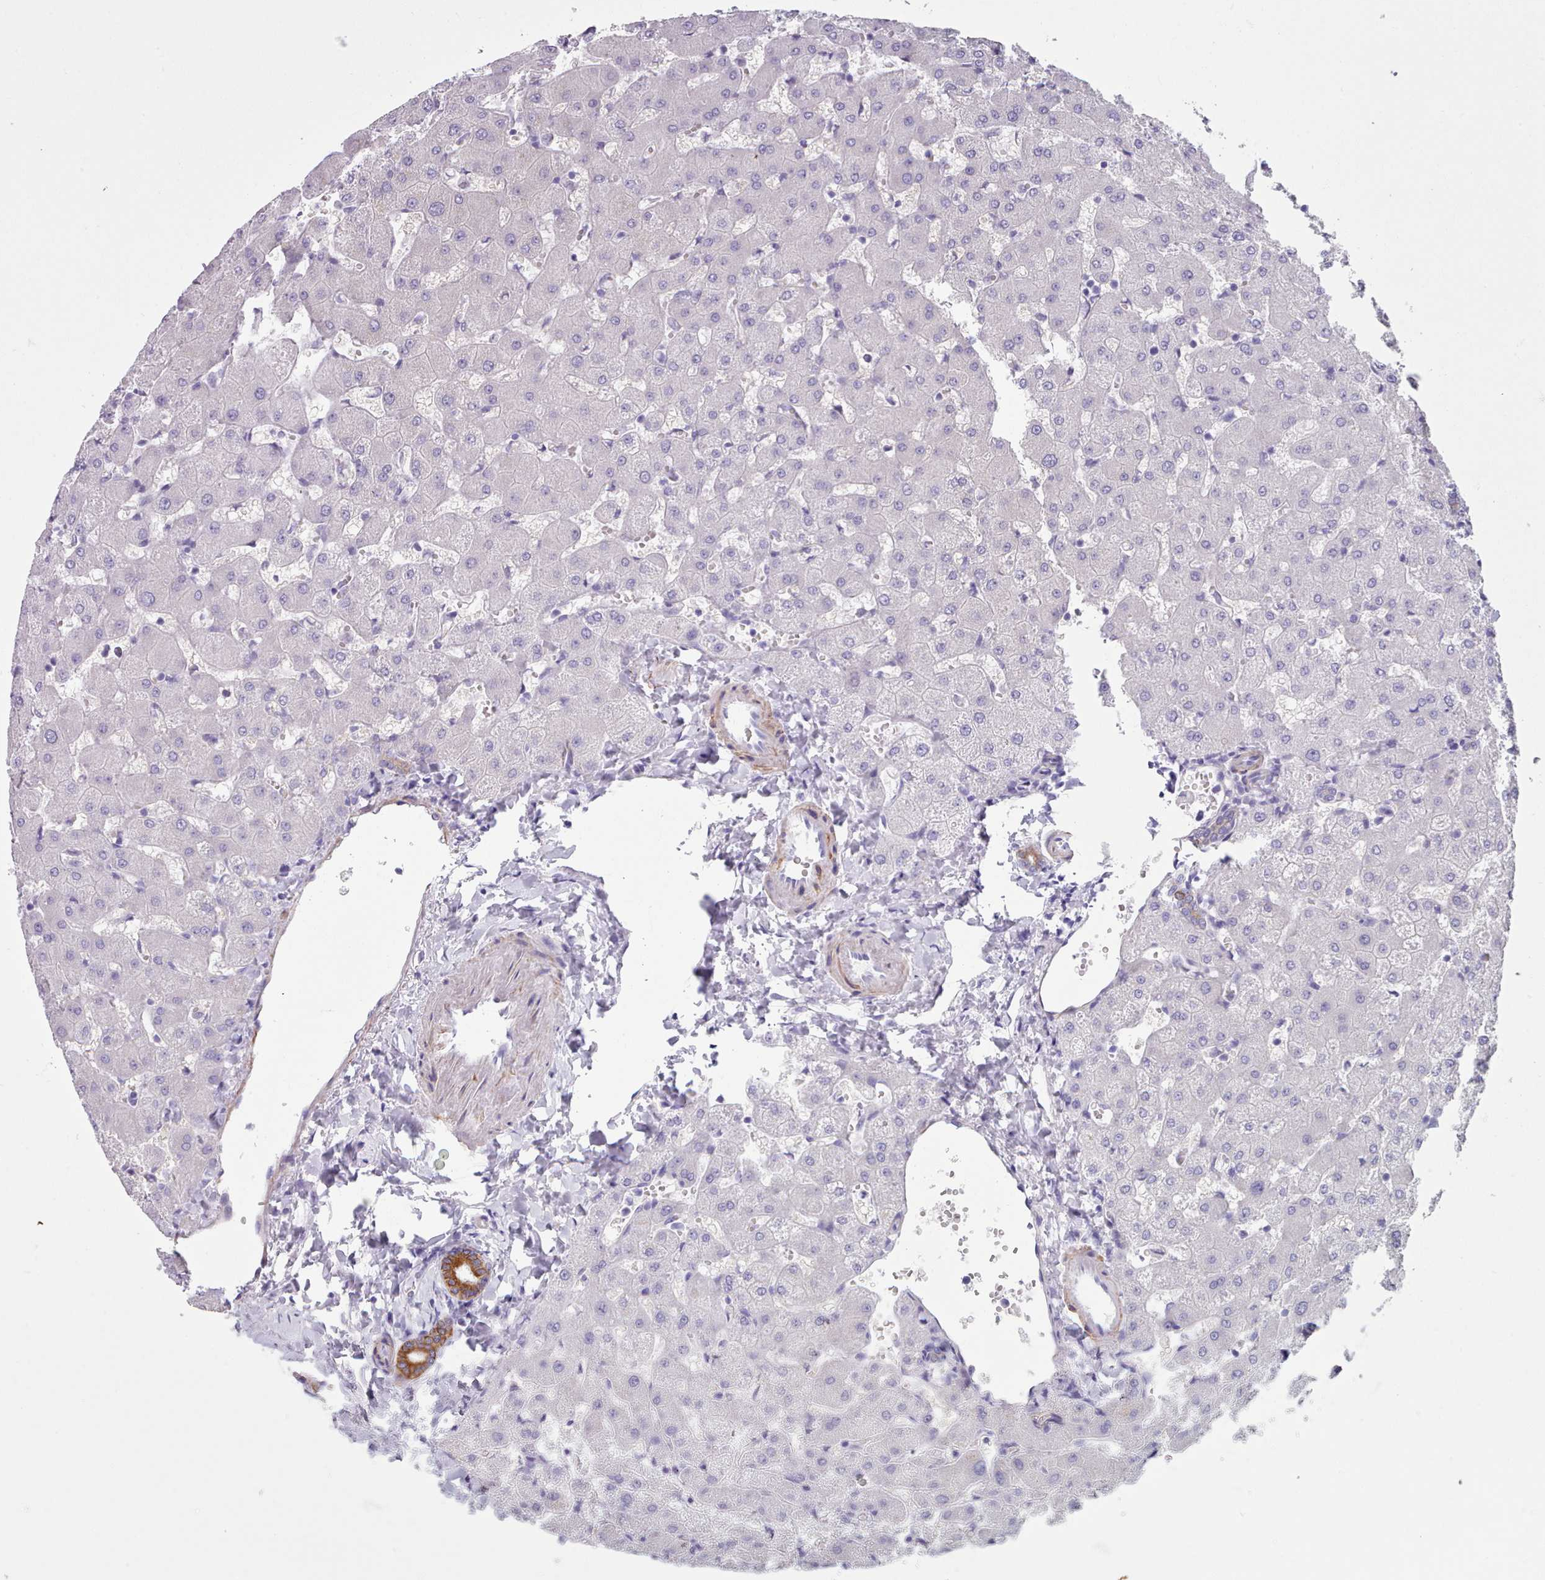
{"staining": {"intensity": "strong", "quantity": ">75%", "location": "cytoplasmic/membranous"}, "tissue": "liver", "cell_type": "Cholangiocytes", "image_type": "normal", "snomed": [{"axis": "morphology", "description": "Normal tissue, NOS"}, {"axis": "topography", "description": "Liver"}], "caption": "Cholangiocytes exhibit strong cytoplasmic/membranous staining in approximately >75% of cells in unremarkable liver.", "gene": "FPGS", "patient": {"sex": "female", "age": 63}}